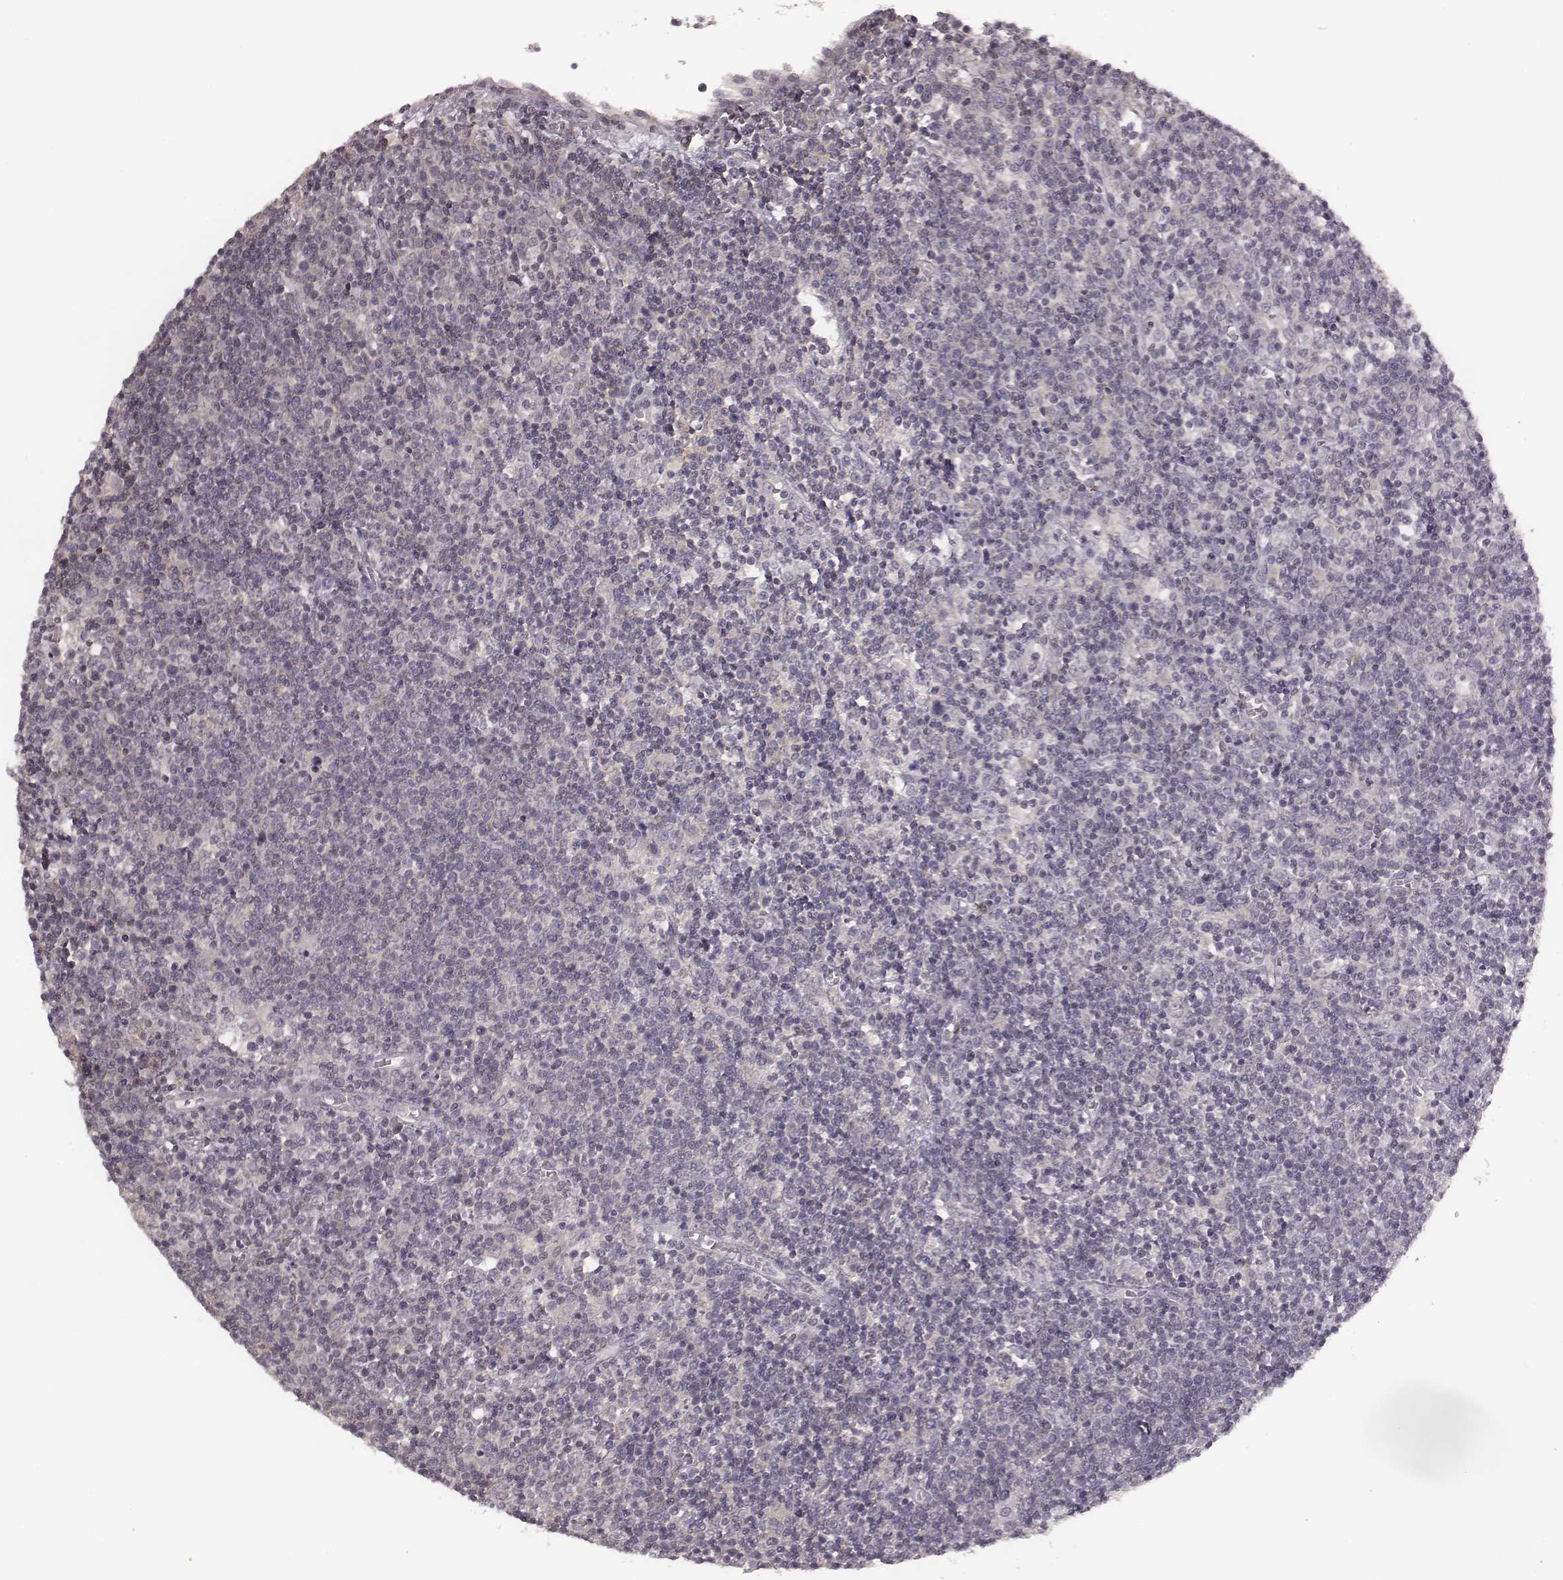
{"staining": {"intensity": "negative", "quantity": "none", "location": "none"}, "tissue": "lymphoma", "cell_type": "Tumor cells", "image_type": "cancer", "snomed": [{"axis": "morphology", "description": "Malignant lymphoma, non-Hodgkin's type, High grade"}, {"axis": "topography", "description": "Lymph node"}], "caption": "This is an immunohistochemistry micrograph of high-grade malignant lymphoma, non-Hodgkin's type. There is no expression in tumor cells.", "gene": "BICDL1", "patient": {"sex": "male", "age": 61}}